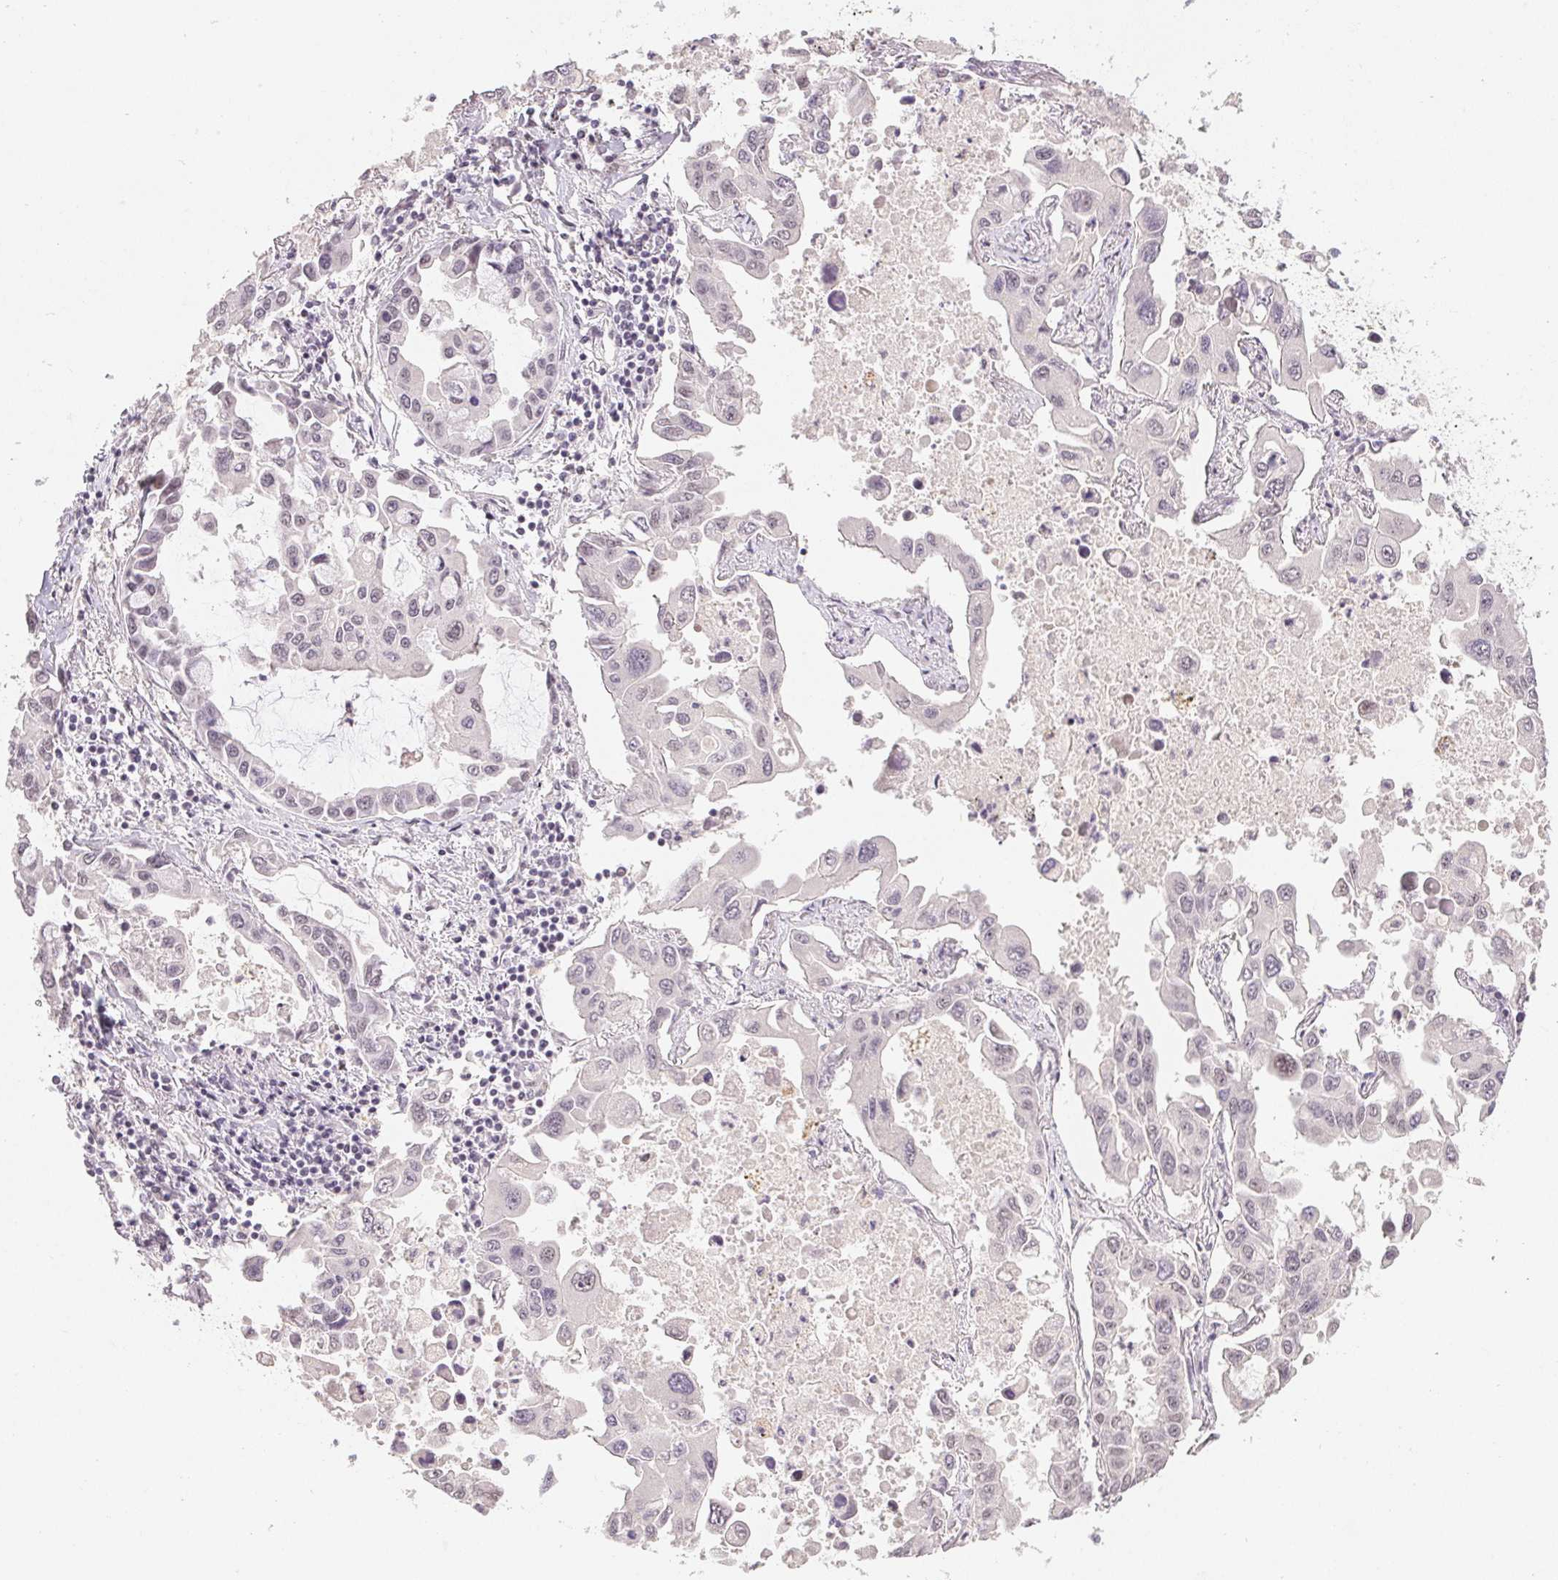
{"staining": {"intensity": "negative", "quantity": "none", "location": "none"}, "tissue": "lung cancer", "cell_type": "Tumor cells", "image_type": "cancer", "snomed": [{"axis": "morphology", "description": "Adenocarcinoma, NOS"}, {"axis": "topography", "description": "Lung"}], "caption": "Tumor cells show no significant protein positivity in lung cancer (adenocarcinoma). Brightfield microscopy of IHC stained with DAB (3,3'-diaminobenzidine) (brown) and hematoxylin (blue), captured at high magnification.", "gene": "KDM4D", "patient": {"sex": "male", "age": 64}}